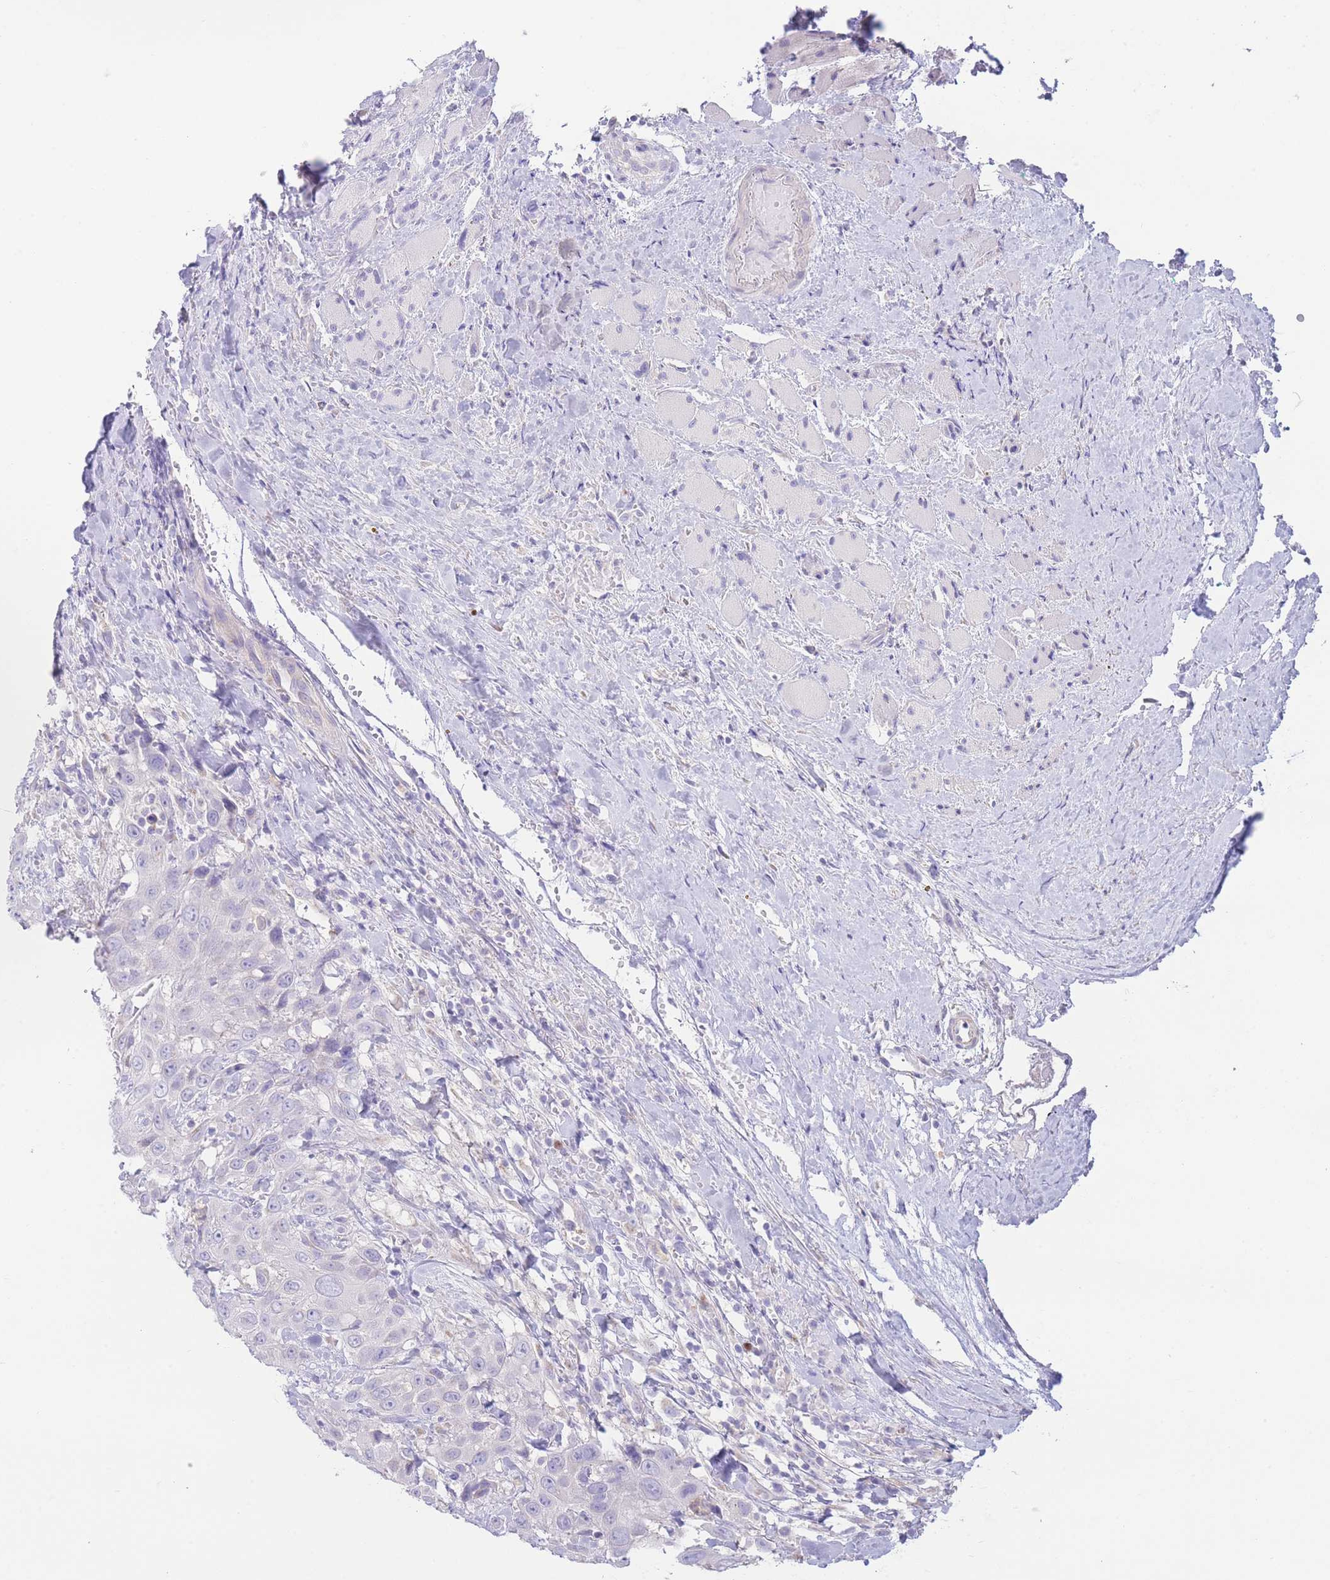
{"staining": {"intensity": "negative", "quantity": "none", "location": "none"}, "tissue": "head and neck cancer", "cell_type": "Tumor cells", "image_type": "cancer", "snomed": [{"axis": "morphology", "description": "Squamous cell carcinoma, NOS"}, {"axis": "topography", "description": "Head-Neck"}], "caption": "High magnification brightfield microscopy of head and neck cancer stained with DAB (brown) and counterstained with hematoxylin (blue): tumor cells show no significant expression.", "gene": "BHLHA15", "patient": {"sex": "male", "age": 81}}